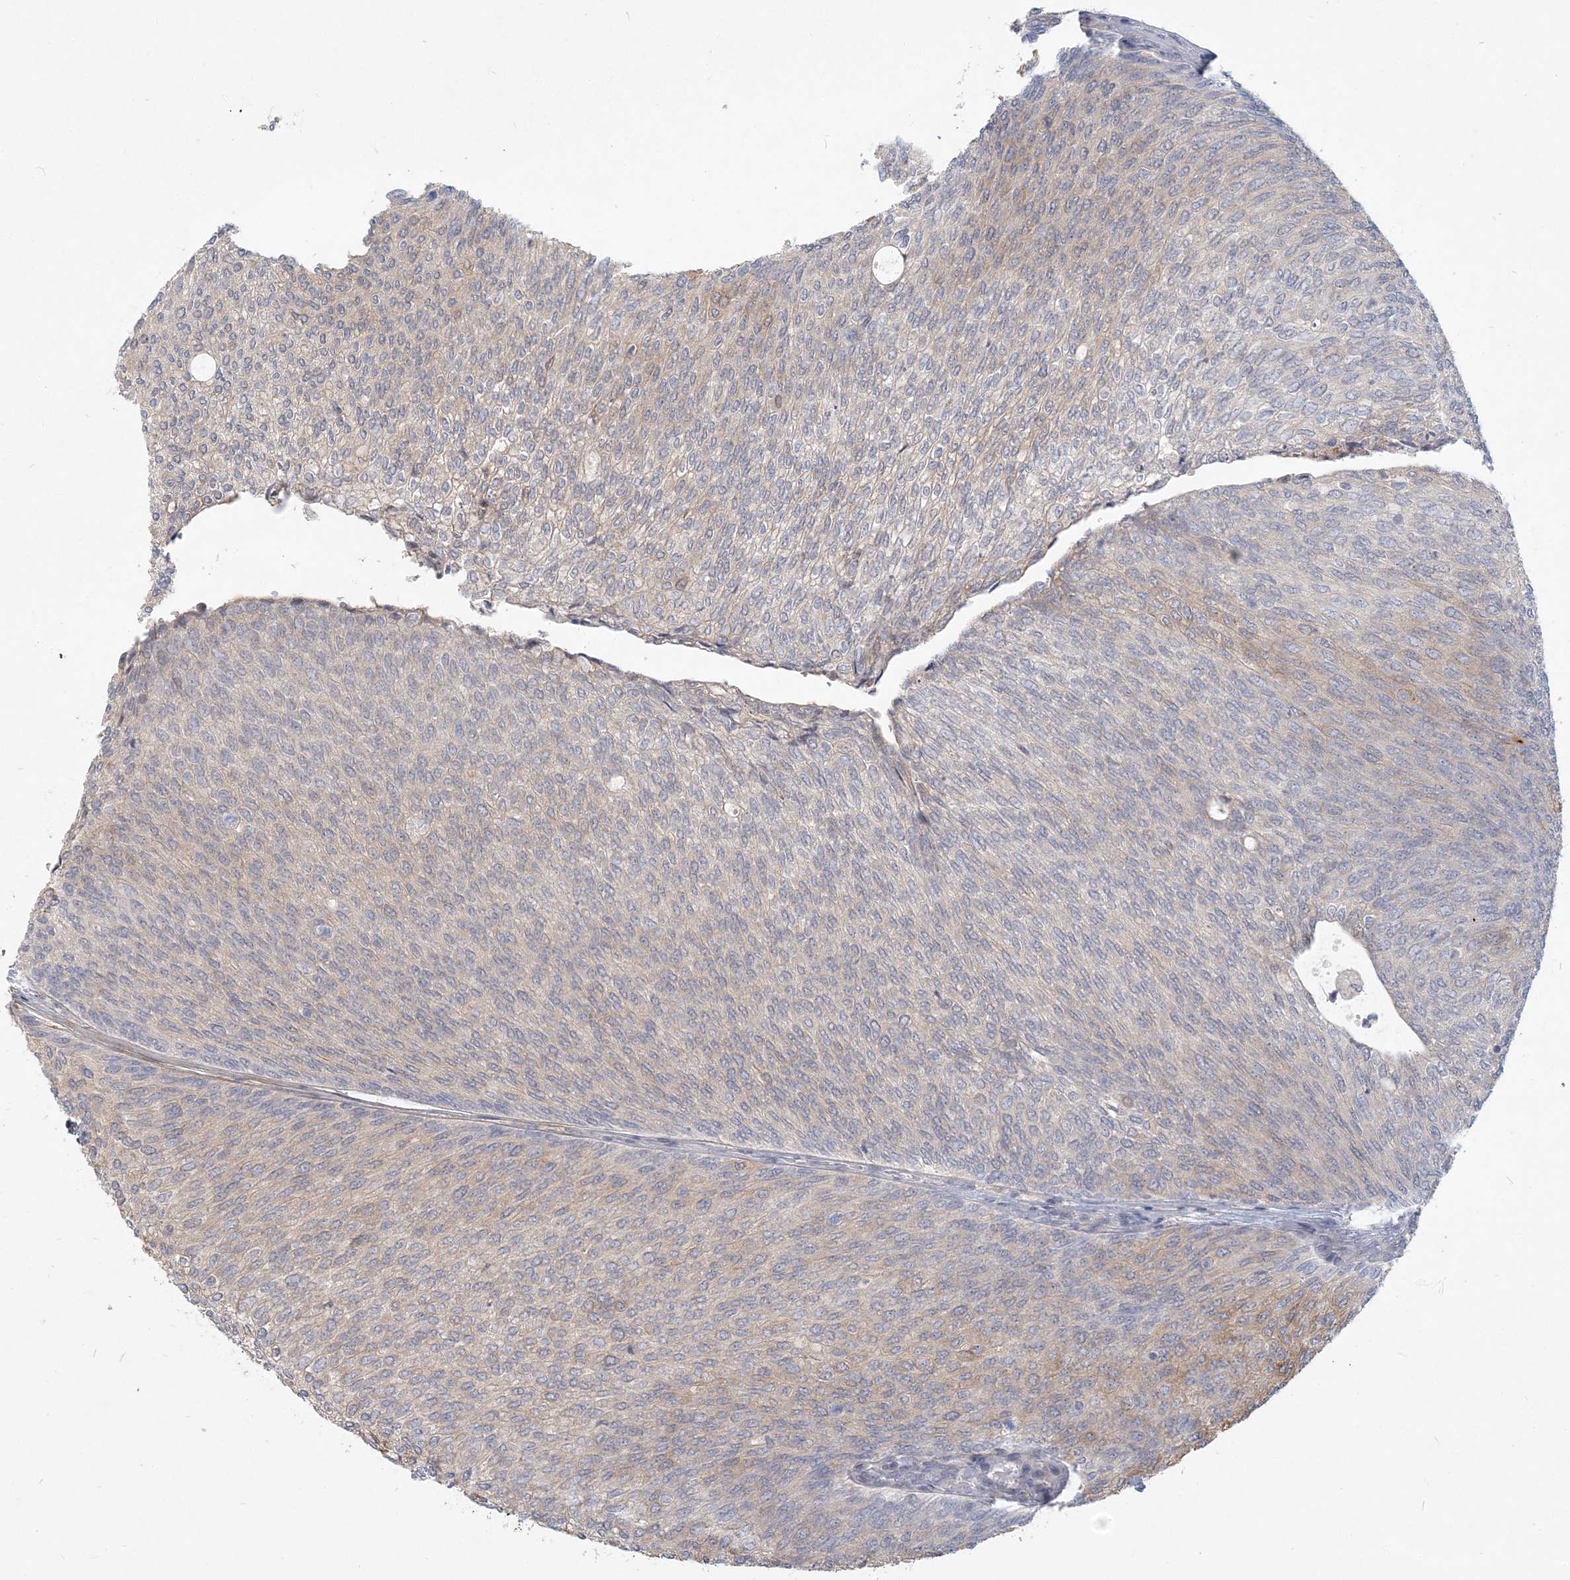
{"staining": {"intensity": "negative", "quantity": "none", "location": "none"}, "tissue": "urothelial cancer", "cell_type": "Tumor cells", "image_type": "cancer", "snomed": [{"axis": "morphology", "description": "Urothelial carcinoma, Low grade"}, {"axis": "topography", "description": "Urinary bladder"}], "caption": "IHC histopathology image of human low-grade urothelial carcinoma stained for a protein (brown), which exhibits no expression in tumor cells.", "gene": "GMPPA", "patient": {"sex": "female", "age": 79}}